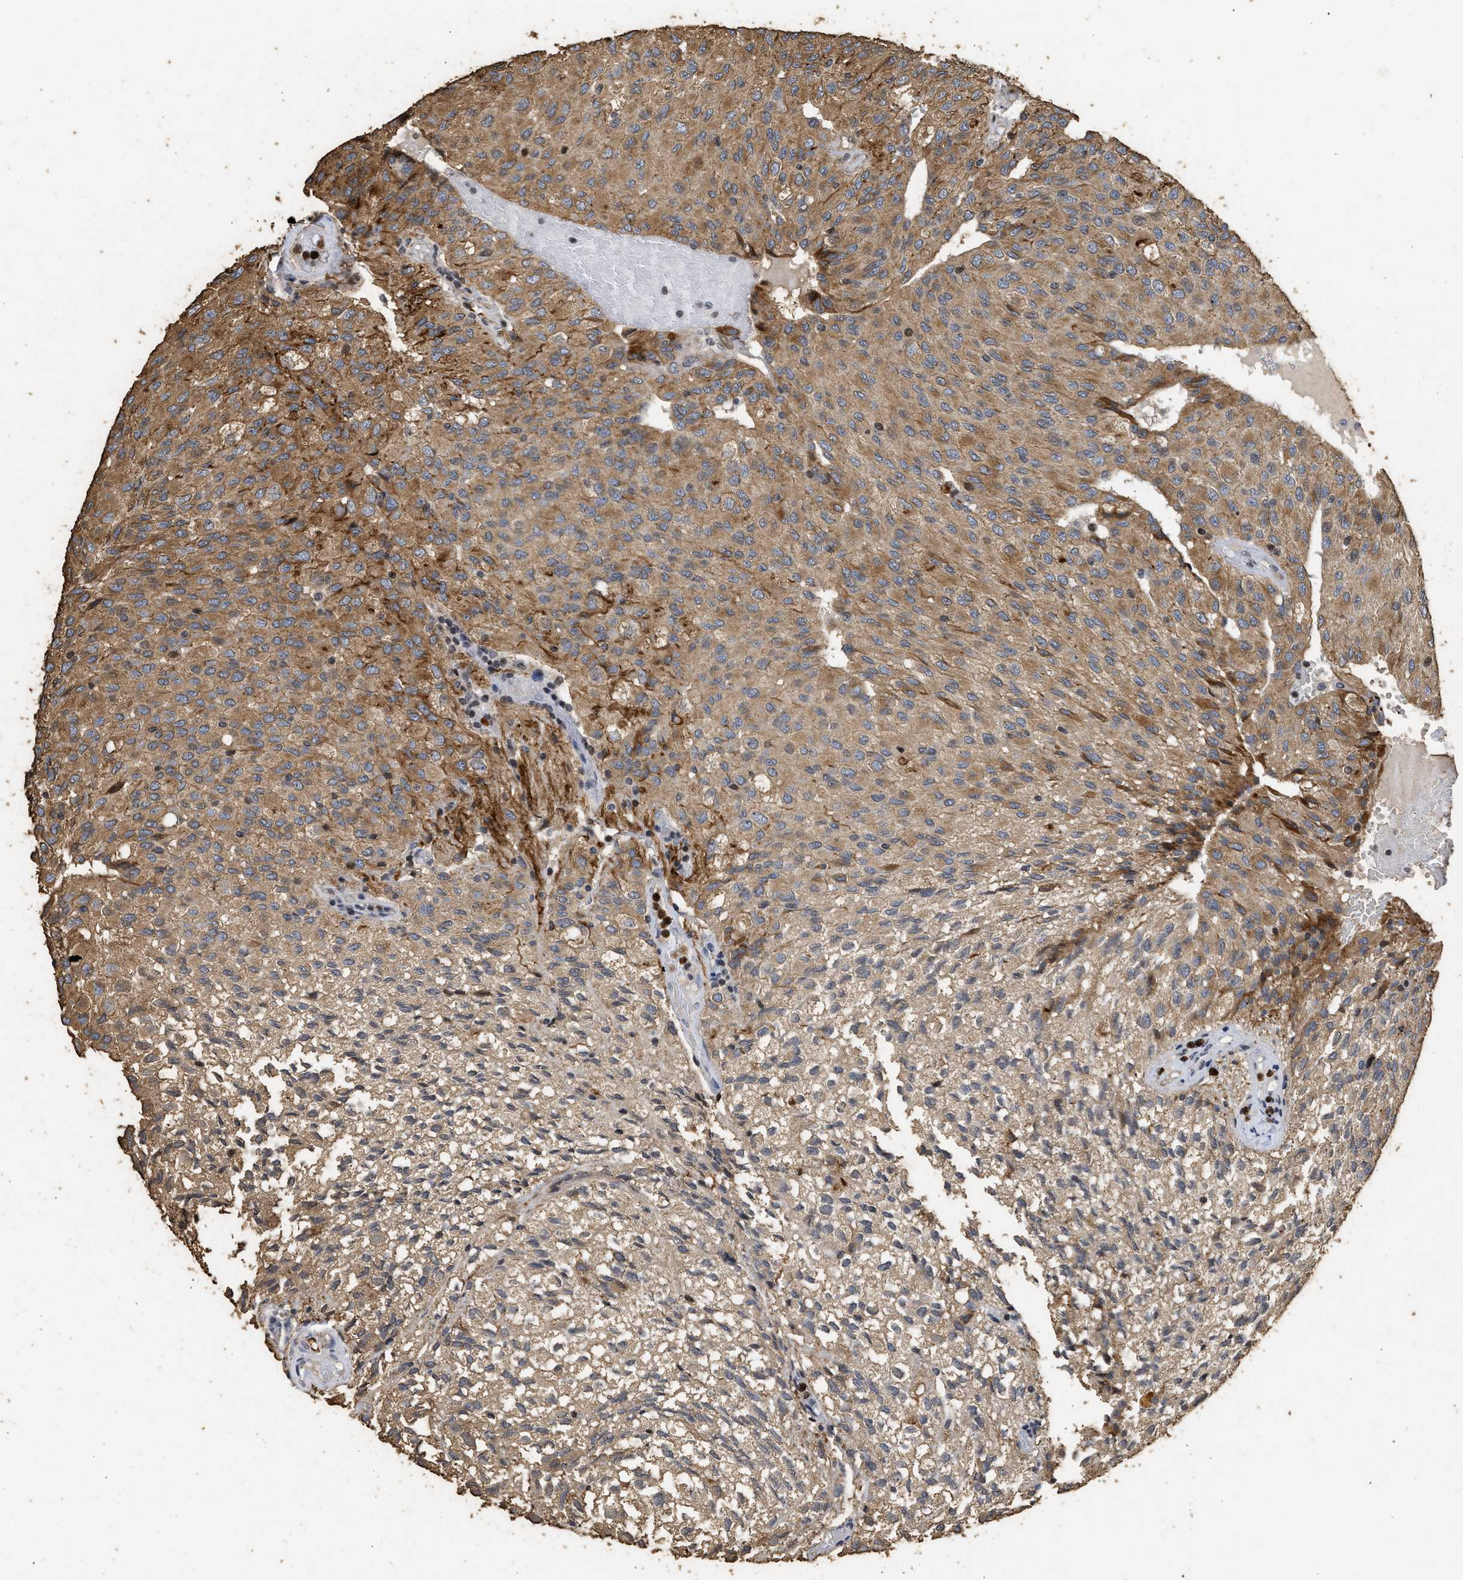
{"staining": {"intensity": "moderate", "quantity": ">75%", "location": "cytoplasmic/membranous"}, "tissue": "glioma", "cell_type": "Tumor cells", "image_type": "cancer", "snomed": [{"axis": "morphology", "description": "Glioma, malignant, High grade"}, {"axis": "topography", "description": "Brain"}], "caption": "Protein staining by IHC reveals moderate cytoplasmic/membranous staining in approximately >75% of tumor cells in glioma.", "gene": "ENSG00000142539", "patient": {"sex": "male", "age": 32}}